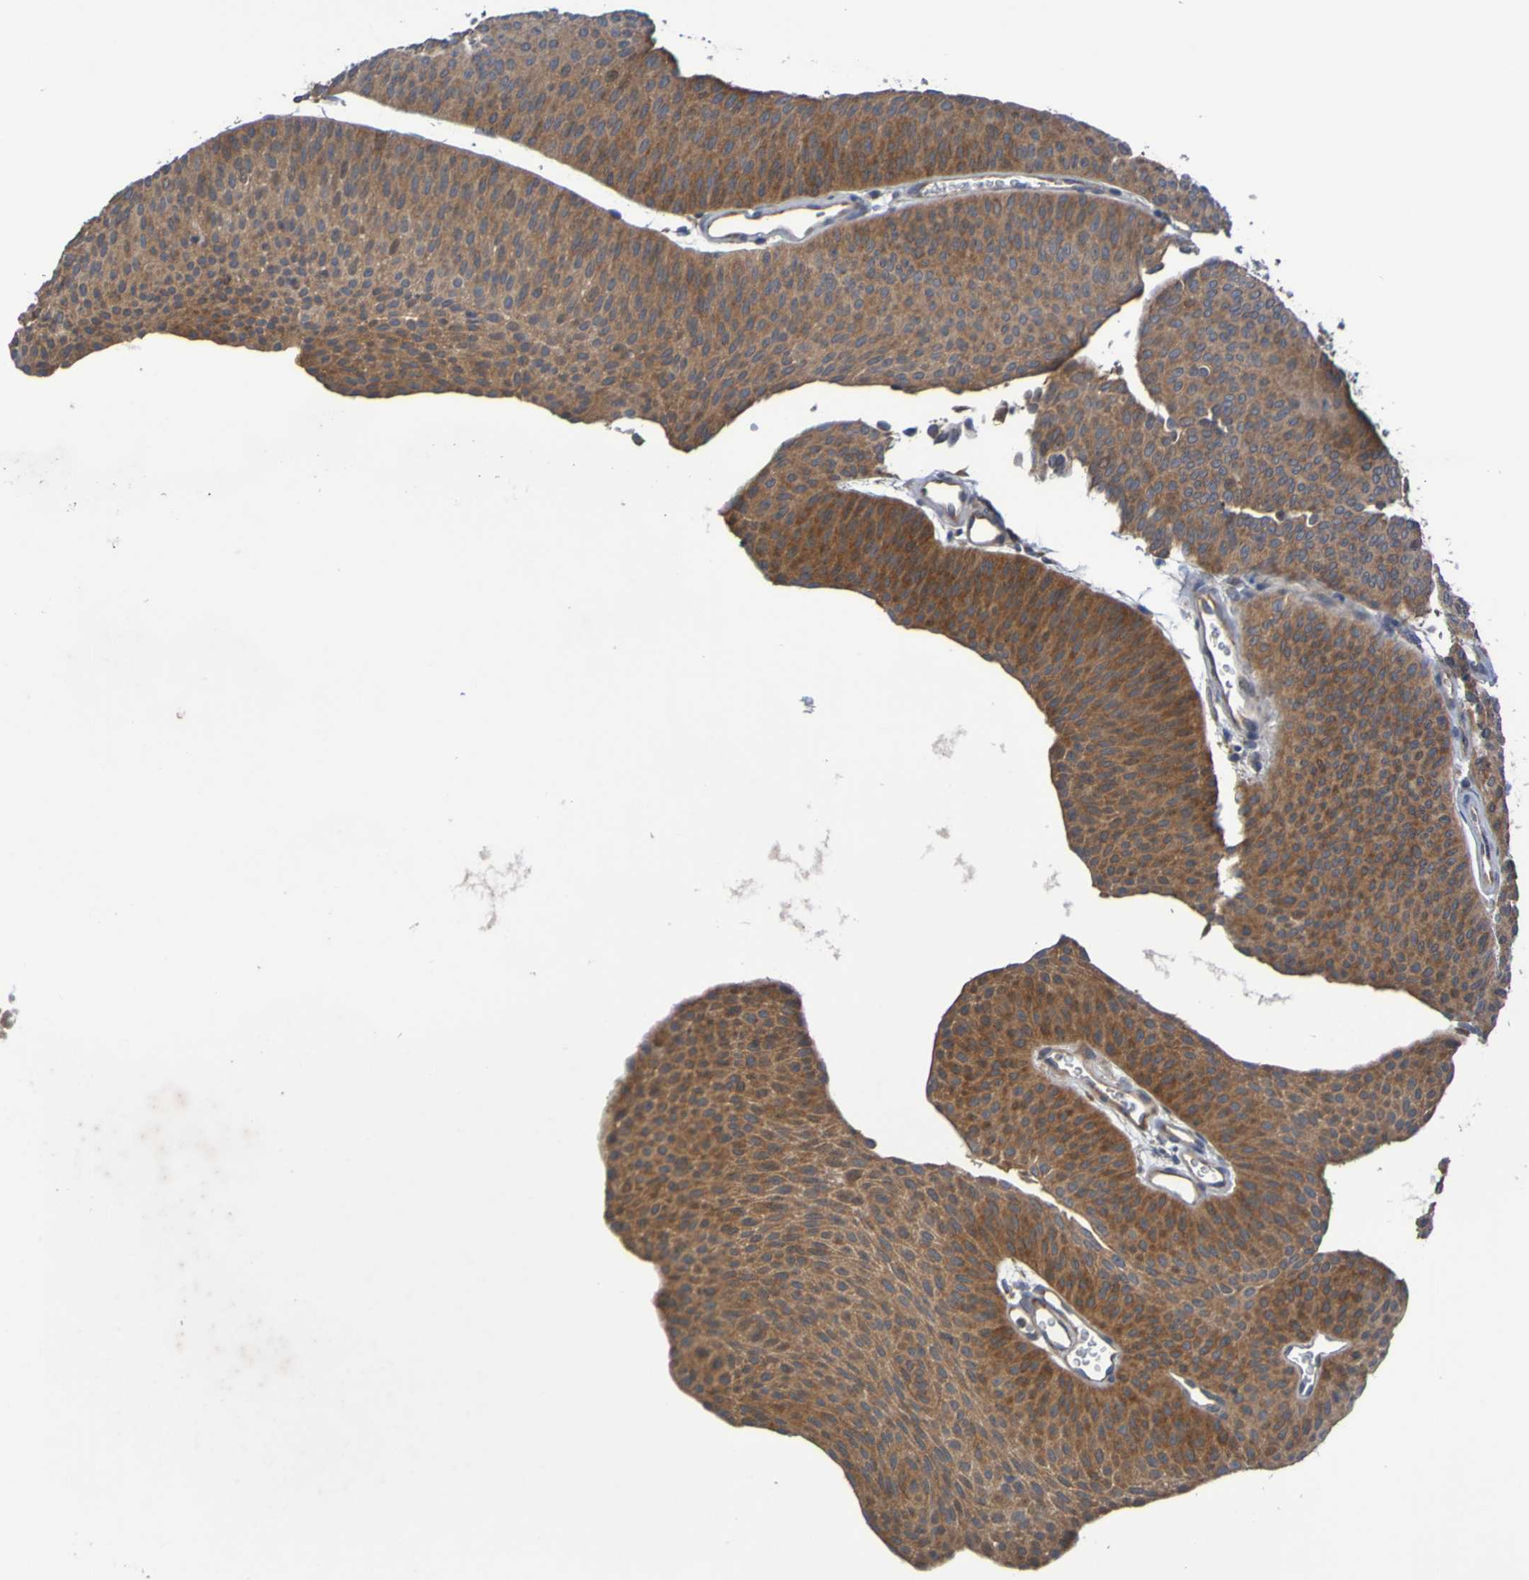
{"staining": {"intensity": "moderate", "quantity": ">75%", "location": "cytoplasmic/membranous"}, "tissue": "urothelial cancer", "cell_type": "Tumor cells", "image_type": "cancer", "snomed": [{"axis": "morphology", "description": "Urothelial carcinoma, Low grade"}, {"axis": "topography", "description": "Urinary bladder"}], "caption": "This is a photomicrograph of immunohistochemistry (IHC) staining of urothelial carcinoma (low-grade), which shows moderate expression in the cytoplasmic/membranous of tumor cells.", "gene": "SDK1", "patient": {"sex": "female", "age": 60}}